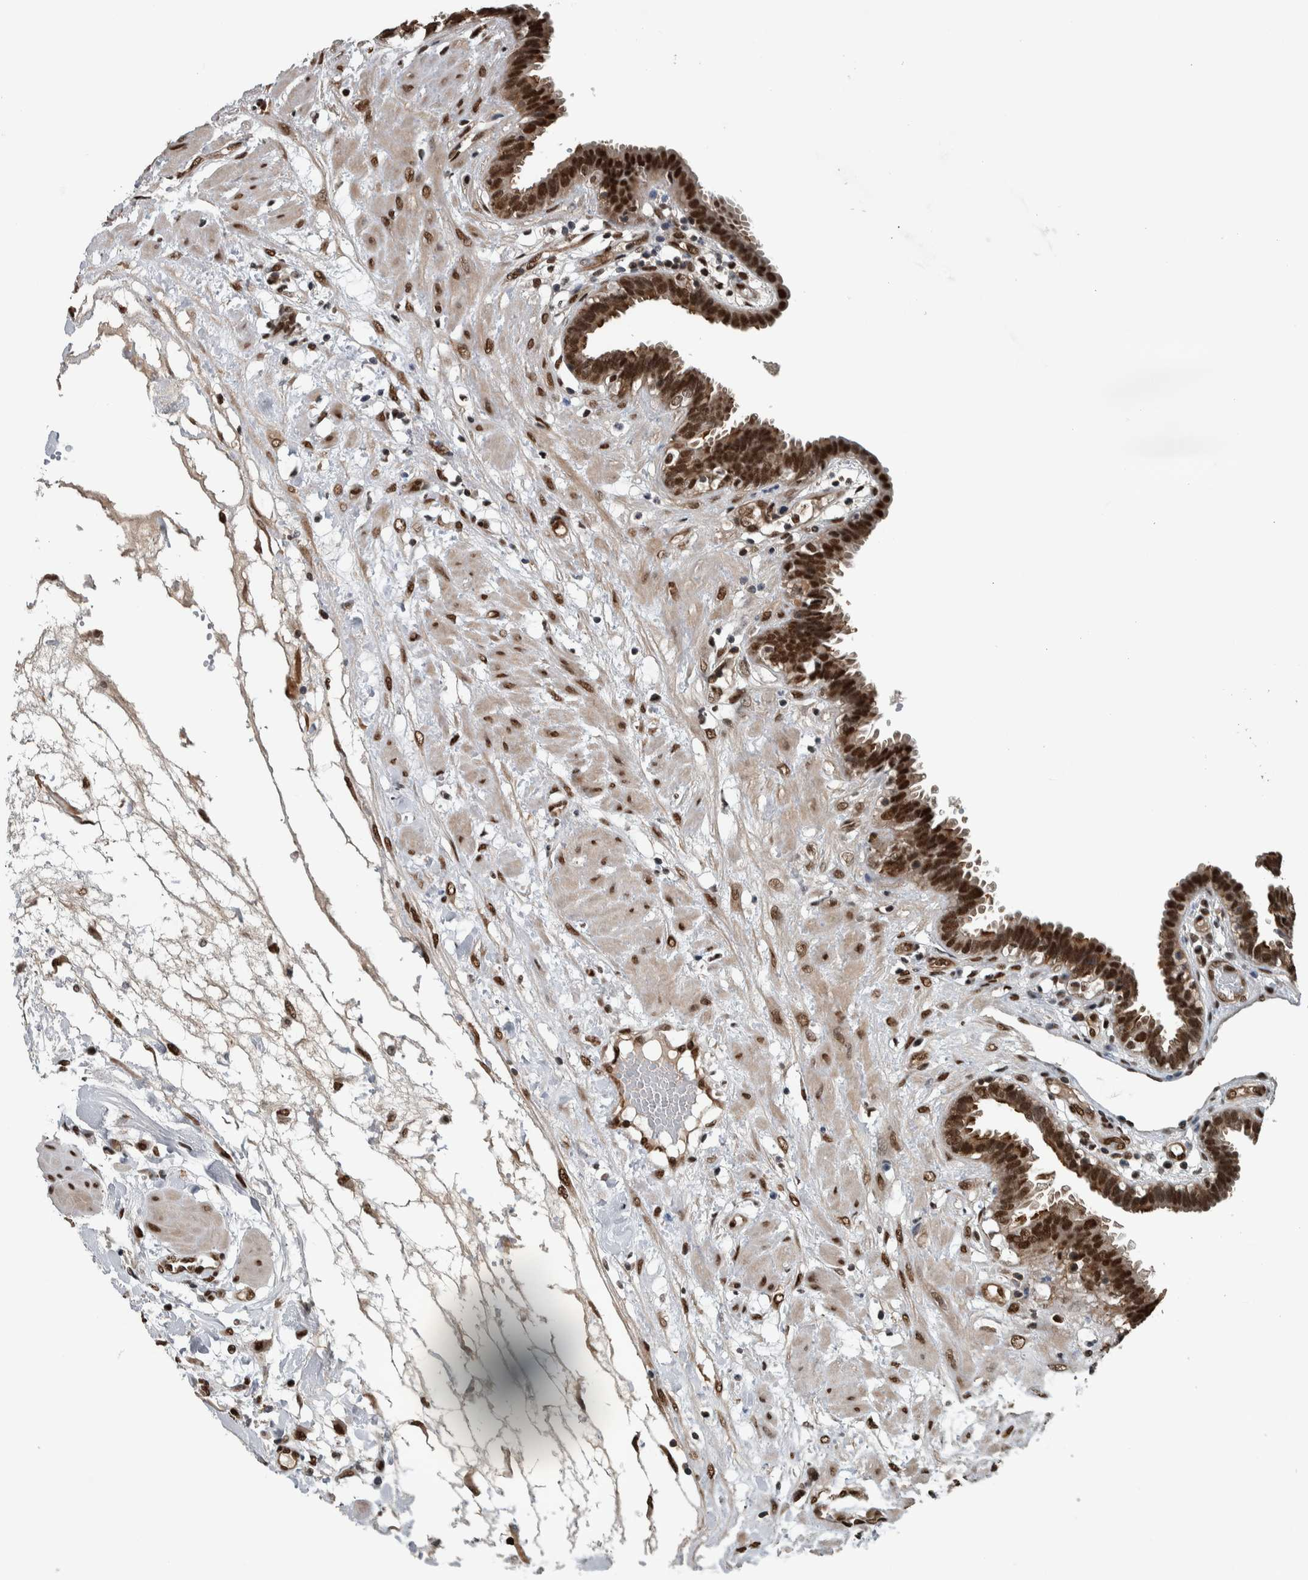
{"staining": {"intensity": "strong", "quantity": ">75%", "location": "cytoplasmic/membranous,nuclear"}, "tissue": "fallopian tube", "cell_type": "Glandular cells", "image_type": "normal", "snomed": [{"axis": "morphology", "description": "Normal tissue, NOS"}, {"axis": "topography", "description": "Fallopian tube"}, {"axis": "topography", "description": "Placenta"}], "caption": "Benign fallopian tube was stained to show a protein in brown. There is high levels of strong cytoplasmic/membranous,nuclear staining in about >75% of glandular cells. The staining is performed using DAB brown chromogen to label protein expression. The nuclei are counter-stained blue using hematoxylin.", "gene": "FAM135B", "patient": {"sex": "female", "age": 32}}